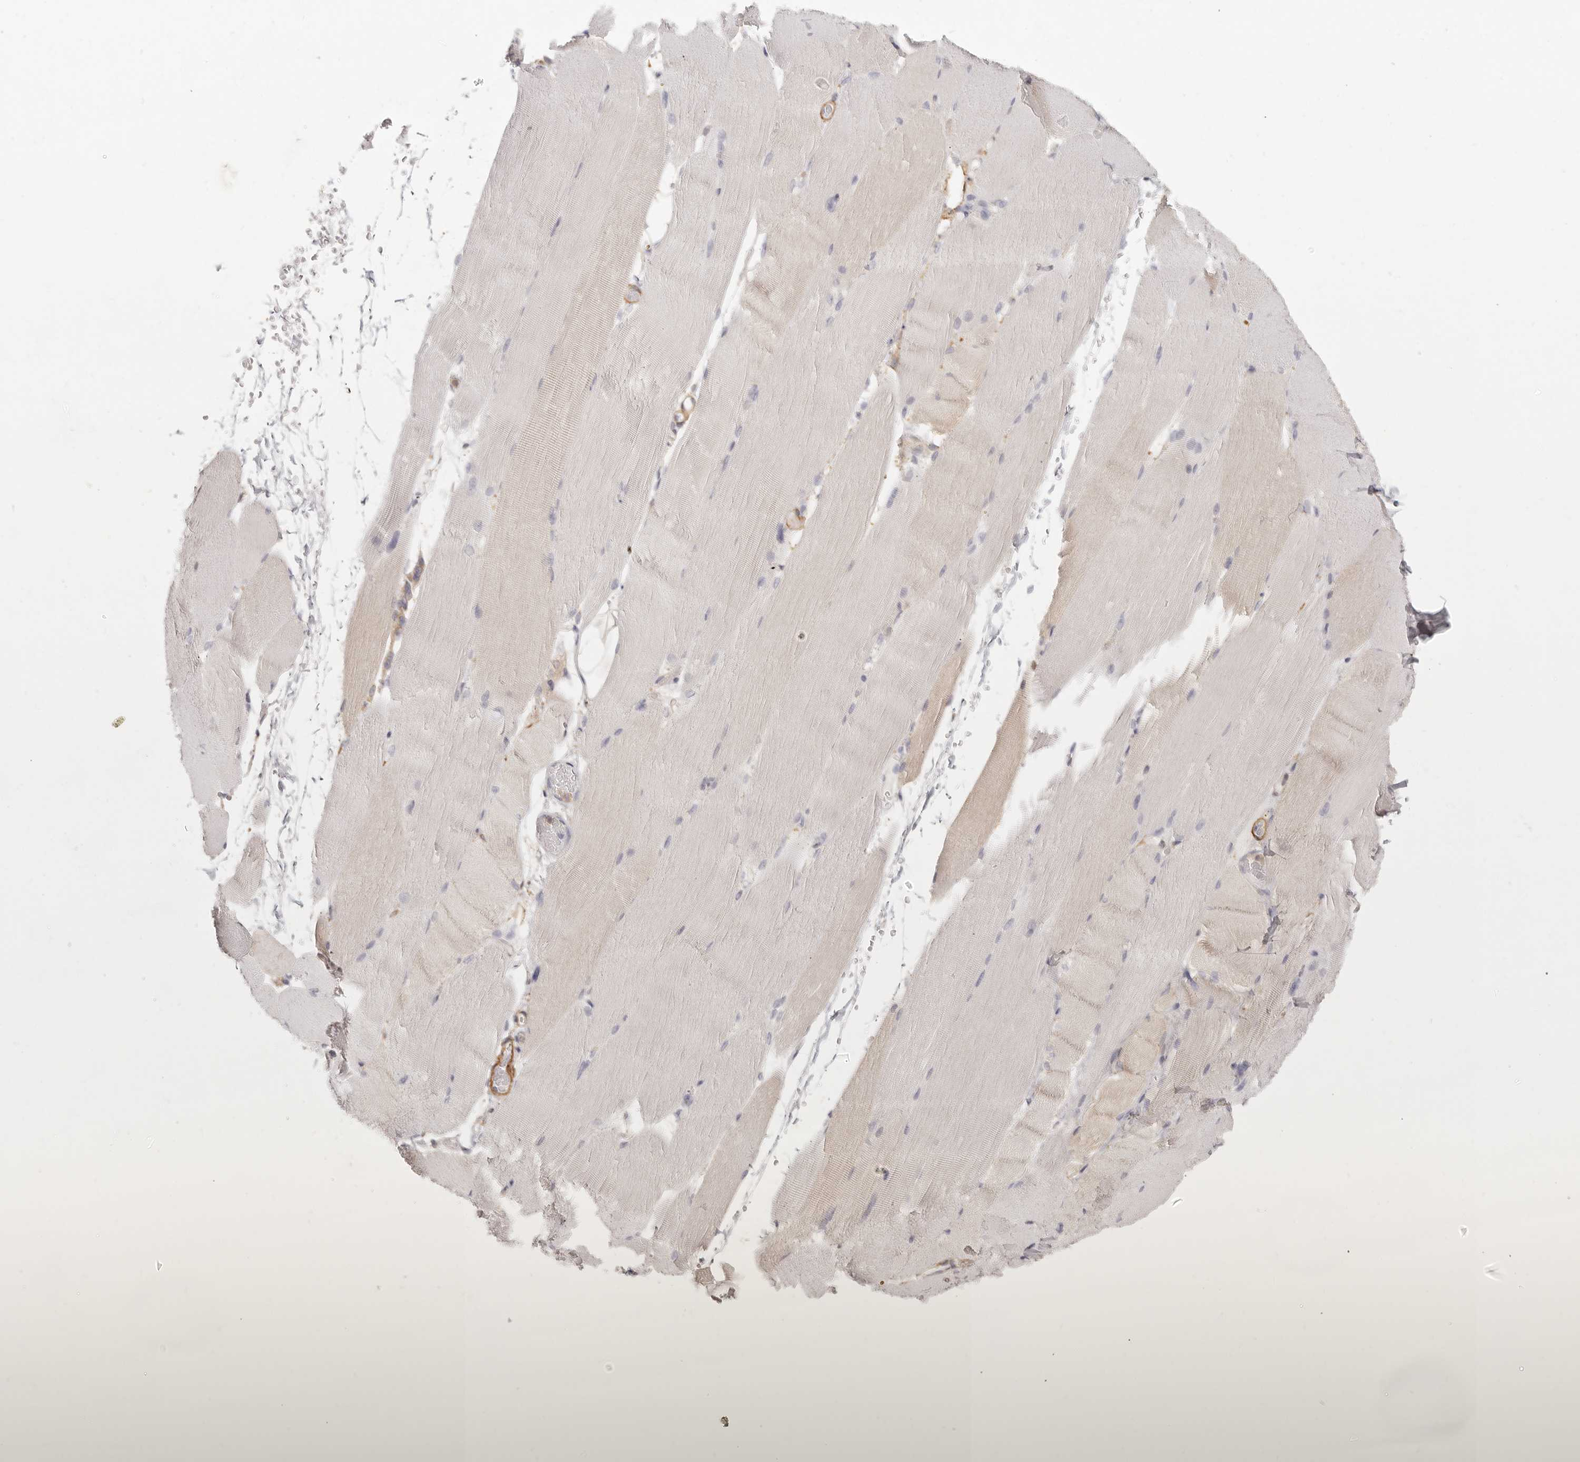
{"staining": {"intensity": "moderate", "quantity": "<25%", "location": "cytoplasmic/membranous"}, "tissue": "skeletal muscle", "cell_type": "Myocytes", "image_type": "normal", "snomed": [{"axis": "morphology", "description": "Normal tissue, NOS"}, {"axis": "topography", "description": "Skeletal muscle"}, {"axis": "topography", "description": "Parathyroid gland"}], "caption": "IHC histopathology image of benign skeletal muscle: human skeletal muscle stained using immunohistochemistry (IHC) displays low levels of moderate protein expression localized specifically in the cytoplasmic/membranous of myocytes, appearing as a cytoplasmic/membranous brown color.", "gene": "NIBAN1", "patient": {"sex": "female", "age": 37}}